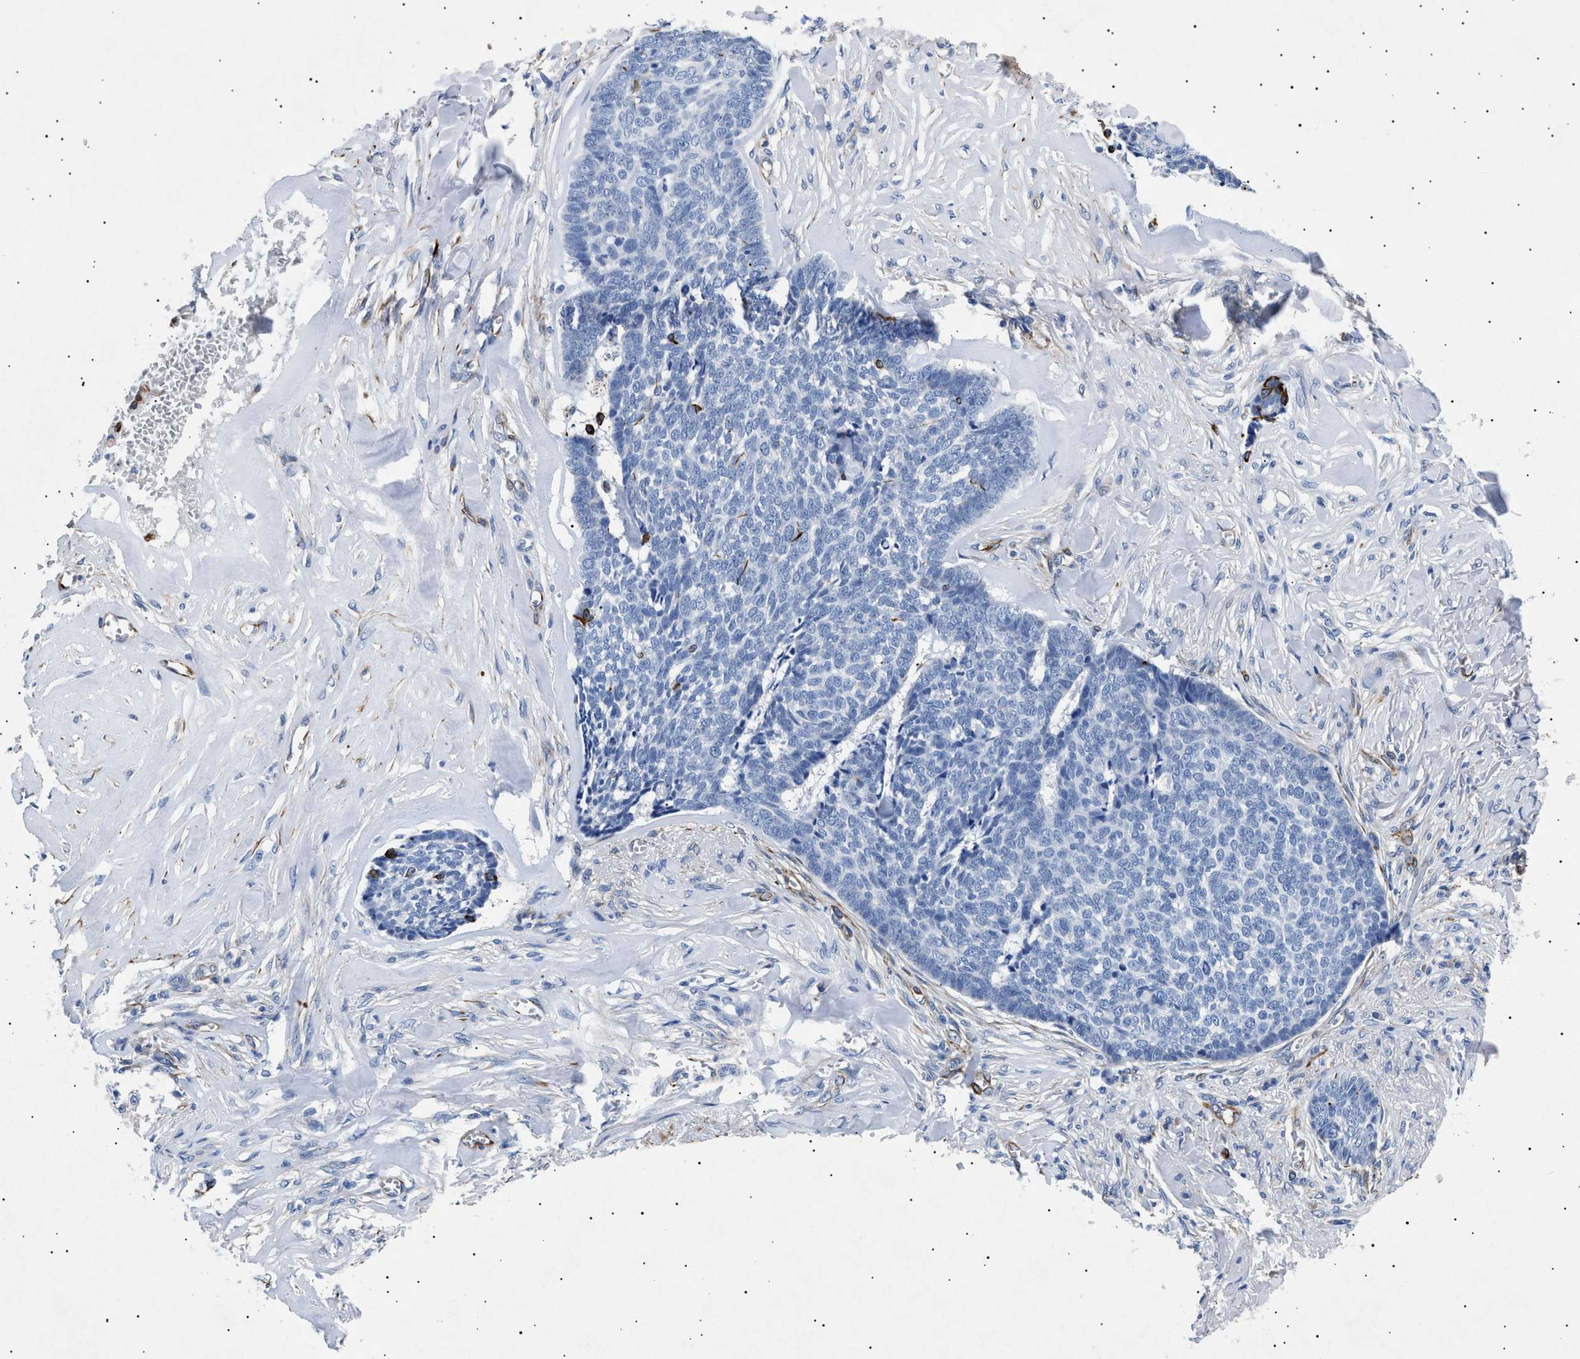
{"staining": {"intensity": "negative", "quantity": "none", "location": "none"}, "tissue": "skin cancer", "cell_type": "Tumor cells", "image_type": "cancer", "snomed": [{"axis": "morphology", "description": "Basal cell carcinoma"}, {"axis": "topography", "description": "Skin"}], "caption": "Immunohistochemistry image of human skin cancer (basal cell carcinoma) stained for a protein (brown), which displays no expression in tumor cells. Brightfield microscopy of immunohistochemistry (IHC) stained with DAB (brown) and hematoxylin (blue), captured at high magnification.", "gene": "OLFML2A", "patient": {"sex": "male", "age": 84}}